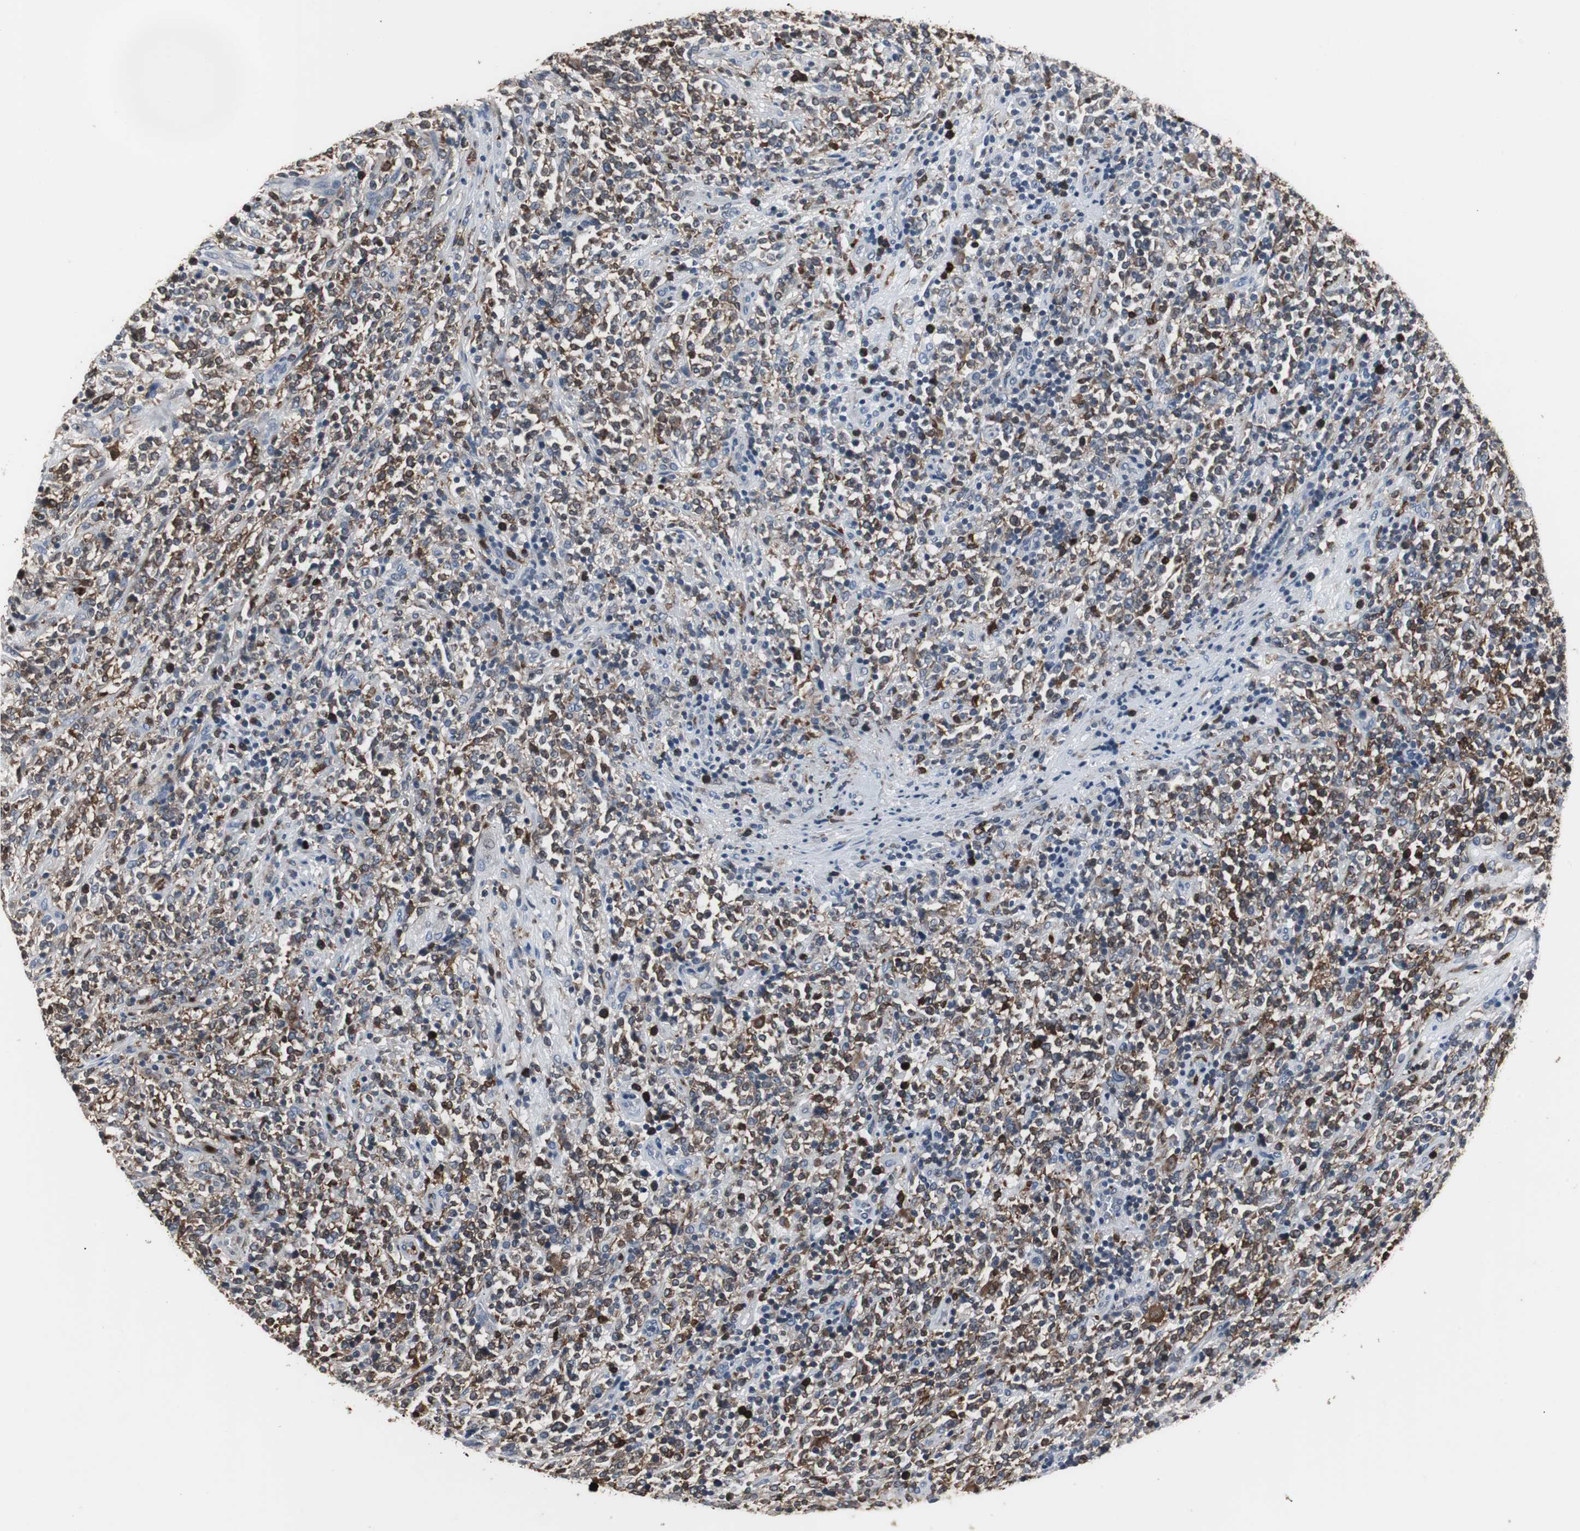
{"staining": {"intensity": "weak", "quantity": "25%-75%", "location": "cytoplasmic/membranous"}, "tissue": "lymphoma", "cell_type": "Tumor cells", "image_type": "cancer", "snomed": [{"axis": "morphology", "description": "Malignant lymphoma, non-Hodgkin's type, High grade"}, {"axis": "topography", "description": "Soft tissue"}], "caption": "IHC histopathology image of human lymphoma stained for a protein (brown), which shows low levels of weak cytoplasmic/membranous positivity in approximately 25%-75% of tumor cells.", "gene": "NCF2", "patient": {"sex": "male", "age": 18}}